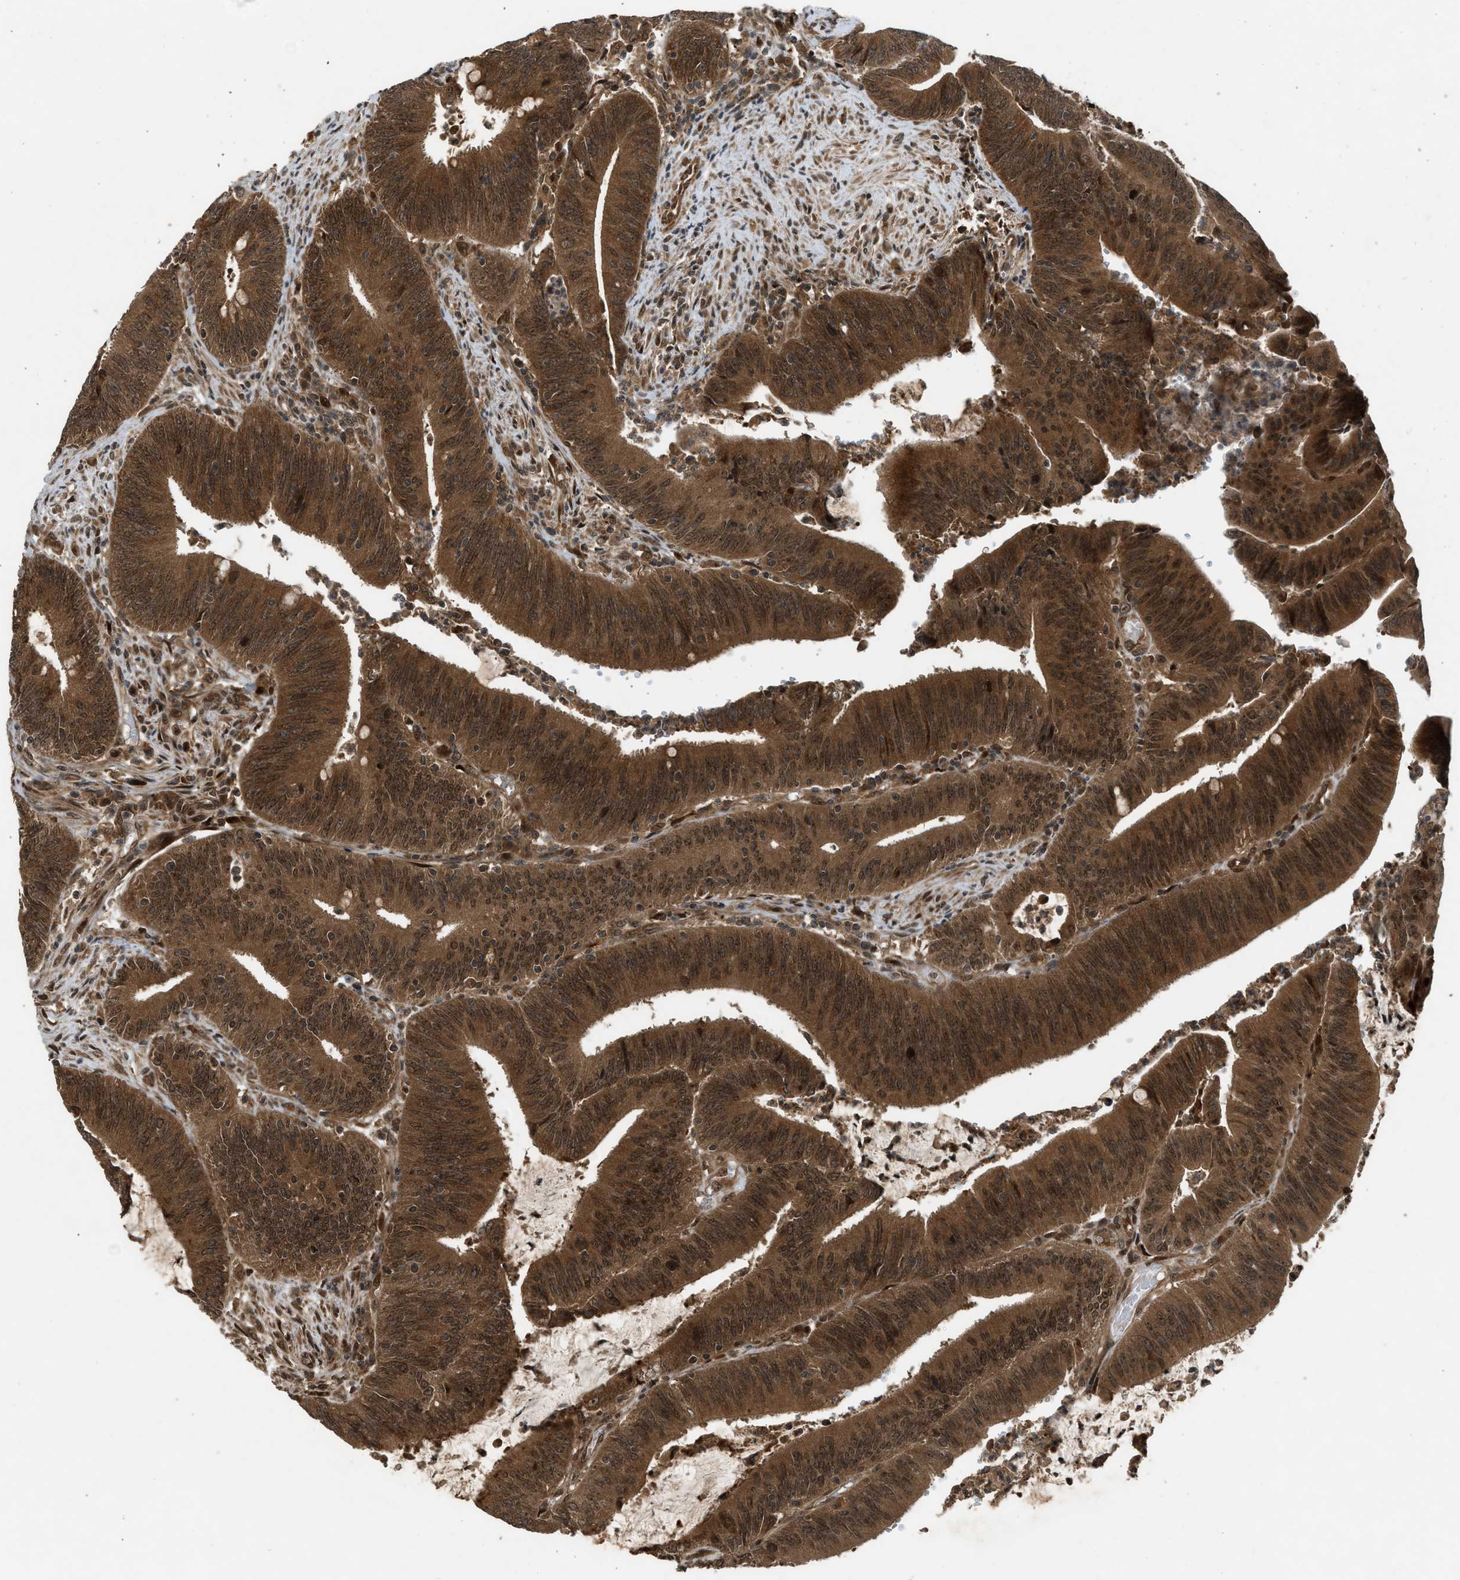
{"staining": {"intensity": "strong", "quantity": ">75%", "location": "cytoplasmic/membranous,nuclear"}, "tissue": "colorectal cancer", "cell_type": "Tumor cells", "image_type": "cancer", "snomed": [{"axis": "morphology", "description": "Normal tissue, NOS"}, {"axis": "morphology", "description": "Adenocarcinoma, NOS"}, {"axis": "topography", "description": "Rectum"}], "caption": "The micrograph exhibits staining of colorectal cancer (adenocarcinoma), revealing strong cytoplasmic/membranous and nuclear protein expression (brown color) within tumor cells. The staining was performed using DAB to visualize the protein expression in brown, while the nuclei were stained in blue with hematoxylin (Magnification: 20x).", "gene": "TXNL1", "patient": {"sex": "female", "age": 66}}